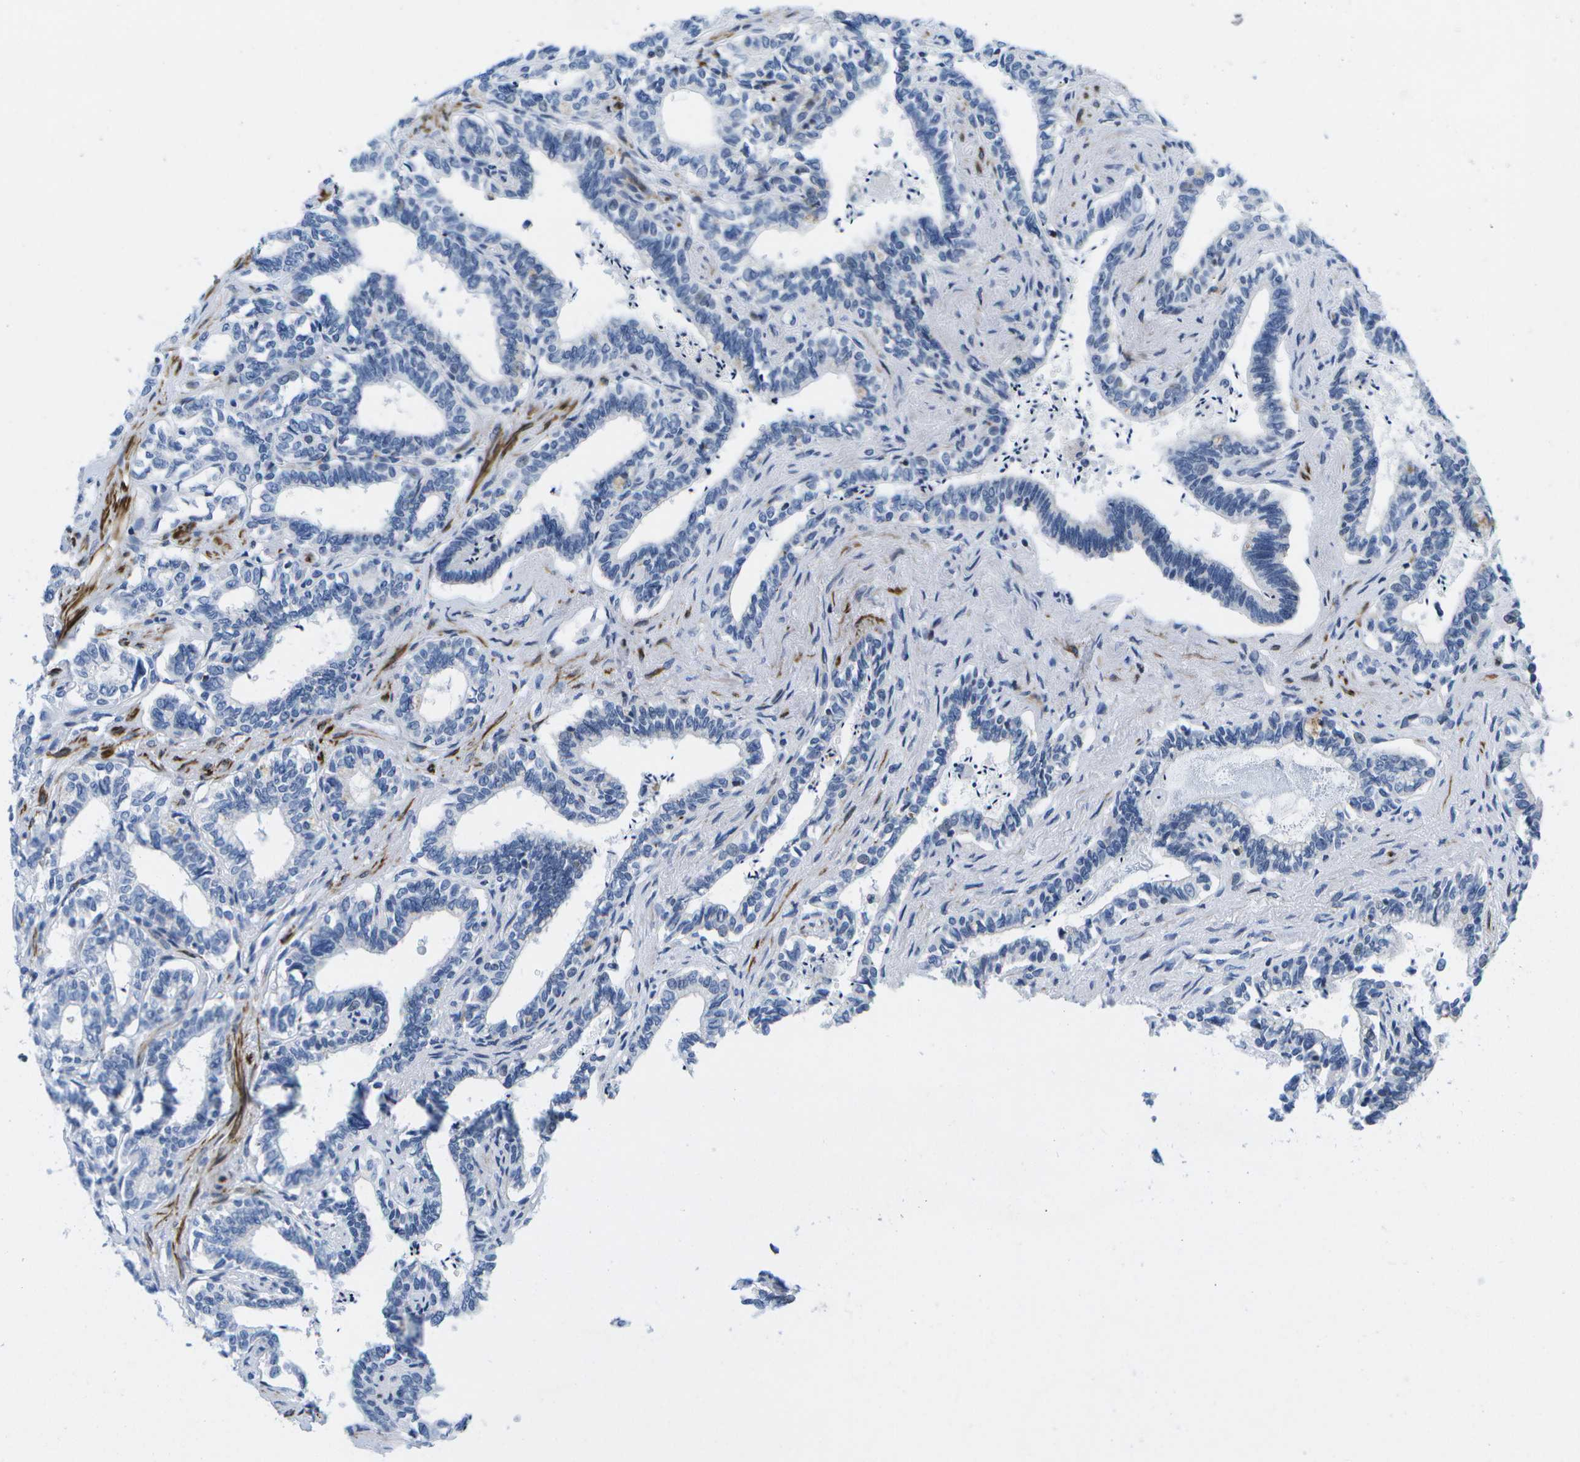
{"staining": {"intensity": "negative", "quantity": "none", "location": "none"}, "tissue": "seminal vesicle", "cell_type": "Glandular cells", "image_type": "normal", "snomed": [{"axis": "morphology", "description": "Normal tissue, NOS"}, {"axis": "morphology", "description": "Adenocarcinoma, High grade"}, {"axis": "topography", "description": "Prostate"}, {"axis": "topography", "description": "Seminal veicle"}], "caption": "Immunohistochemistry (IHC) photomicrograph of normal seminal vesicle: human seminal vesicle stained with DAB (3,3'-diaminobenzidine) reveals no significant protein expression in glandular cells. (IHC, brightfield microscopy, high magnification).", "gene": "ADGRG6", "patient": {"sex": "male", "age": 55}}